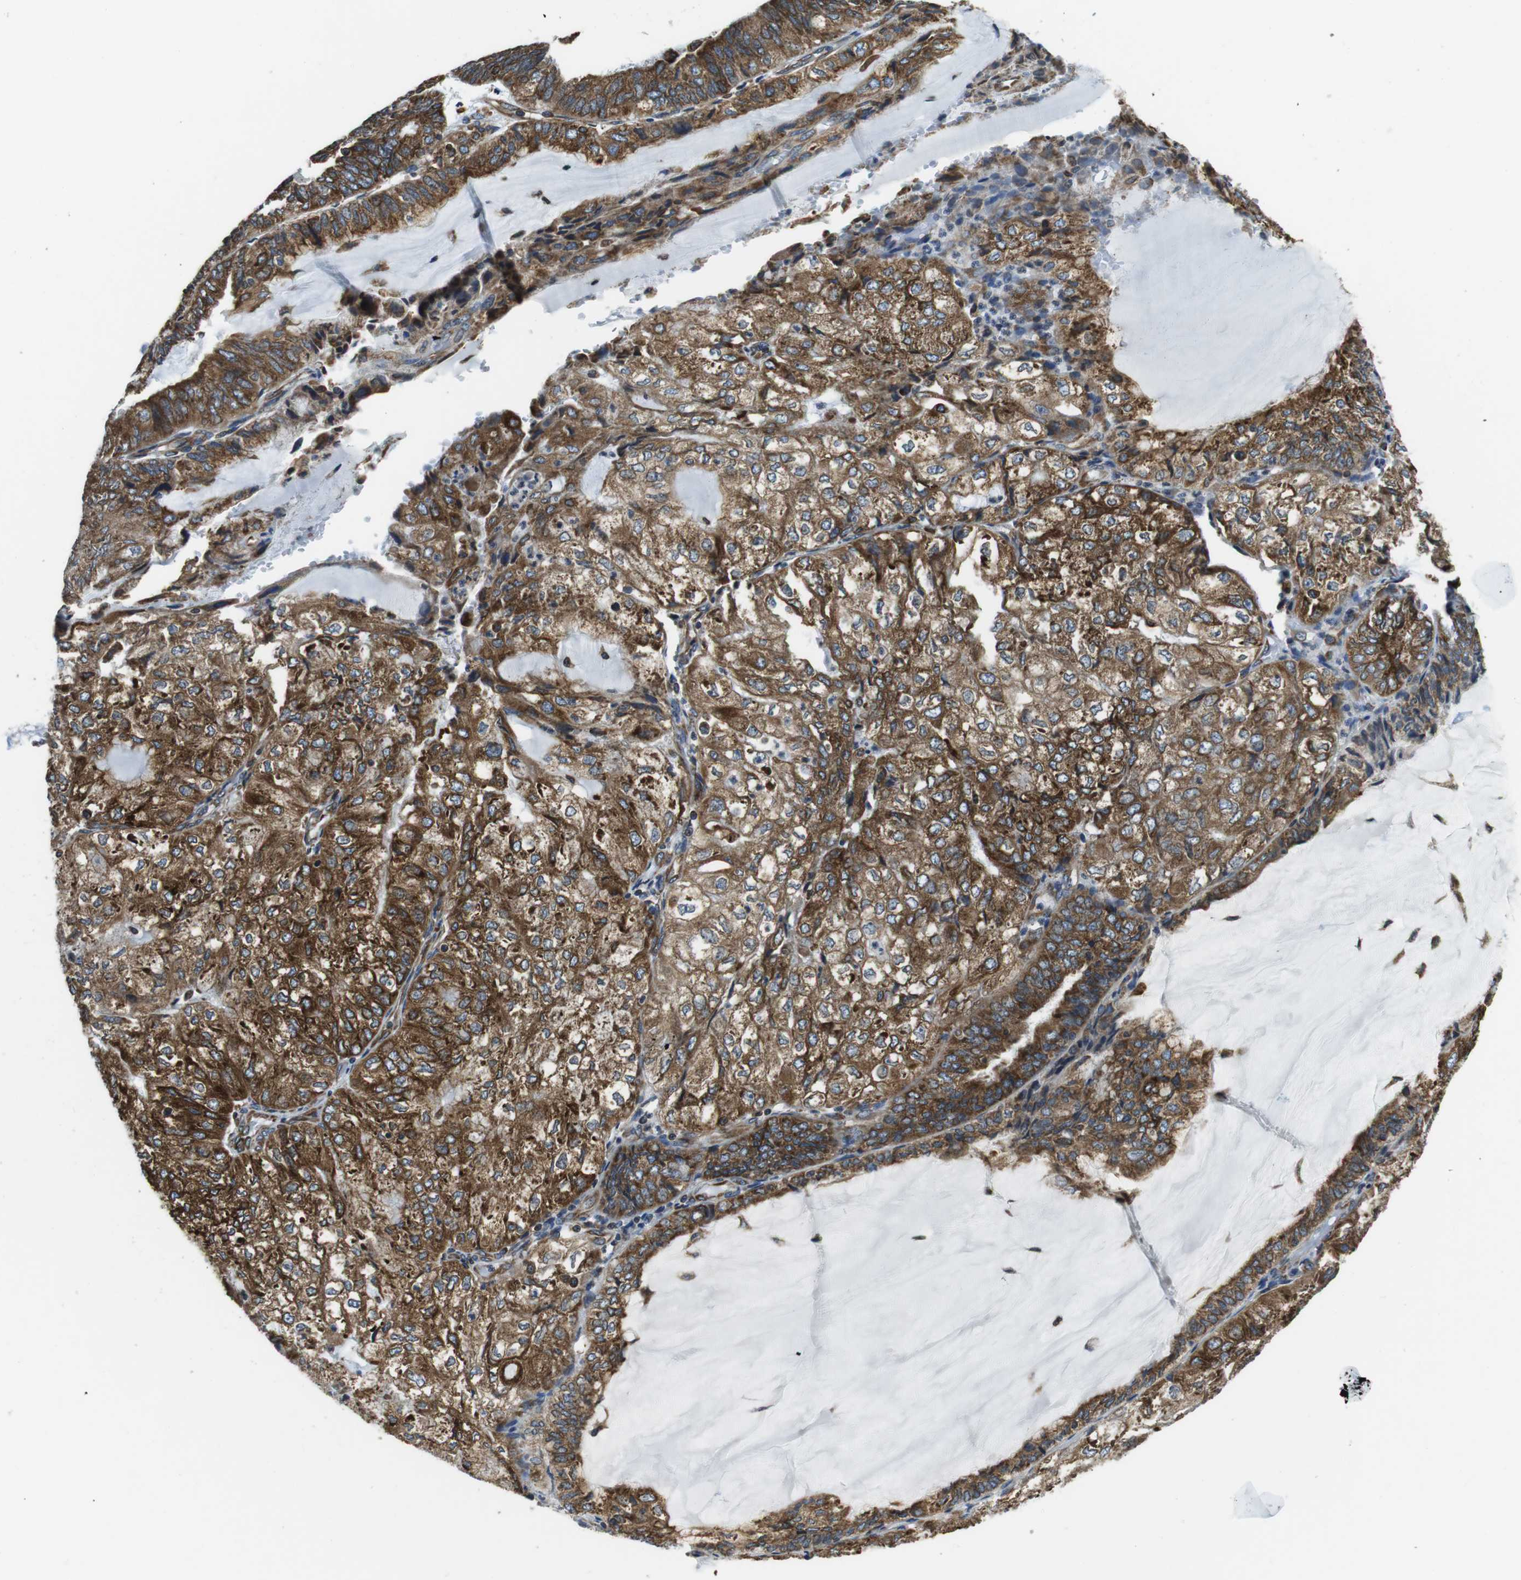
{"staining": {"intensity": "strong", "quantity": ">75%", "location": "cytoplasmic/membranous"}, "tissue": "endometrial cancer", "cell_type": "Tumor cells", "image_type": "cancer", "snomed": [{"axis": "morphology", "description": "Adenocarcinoma, NOS"}, {"axis": "topography", "description": "Endometrium"}], "caption": "Human endometrial cancer (adenocarcinoma) stained with a brown dye reveals strong cytoplasmic/membranous positive positivity in approximately >75% of tumor cells.", "gene": "UGGT1", "patient": {"sex": "female", "age": 81}}